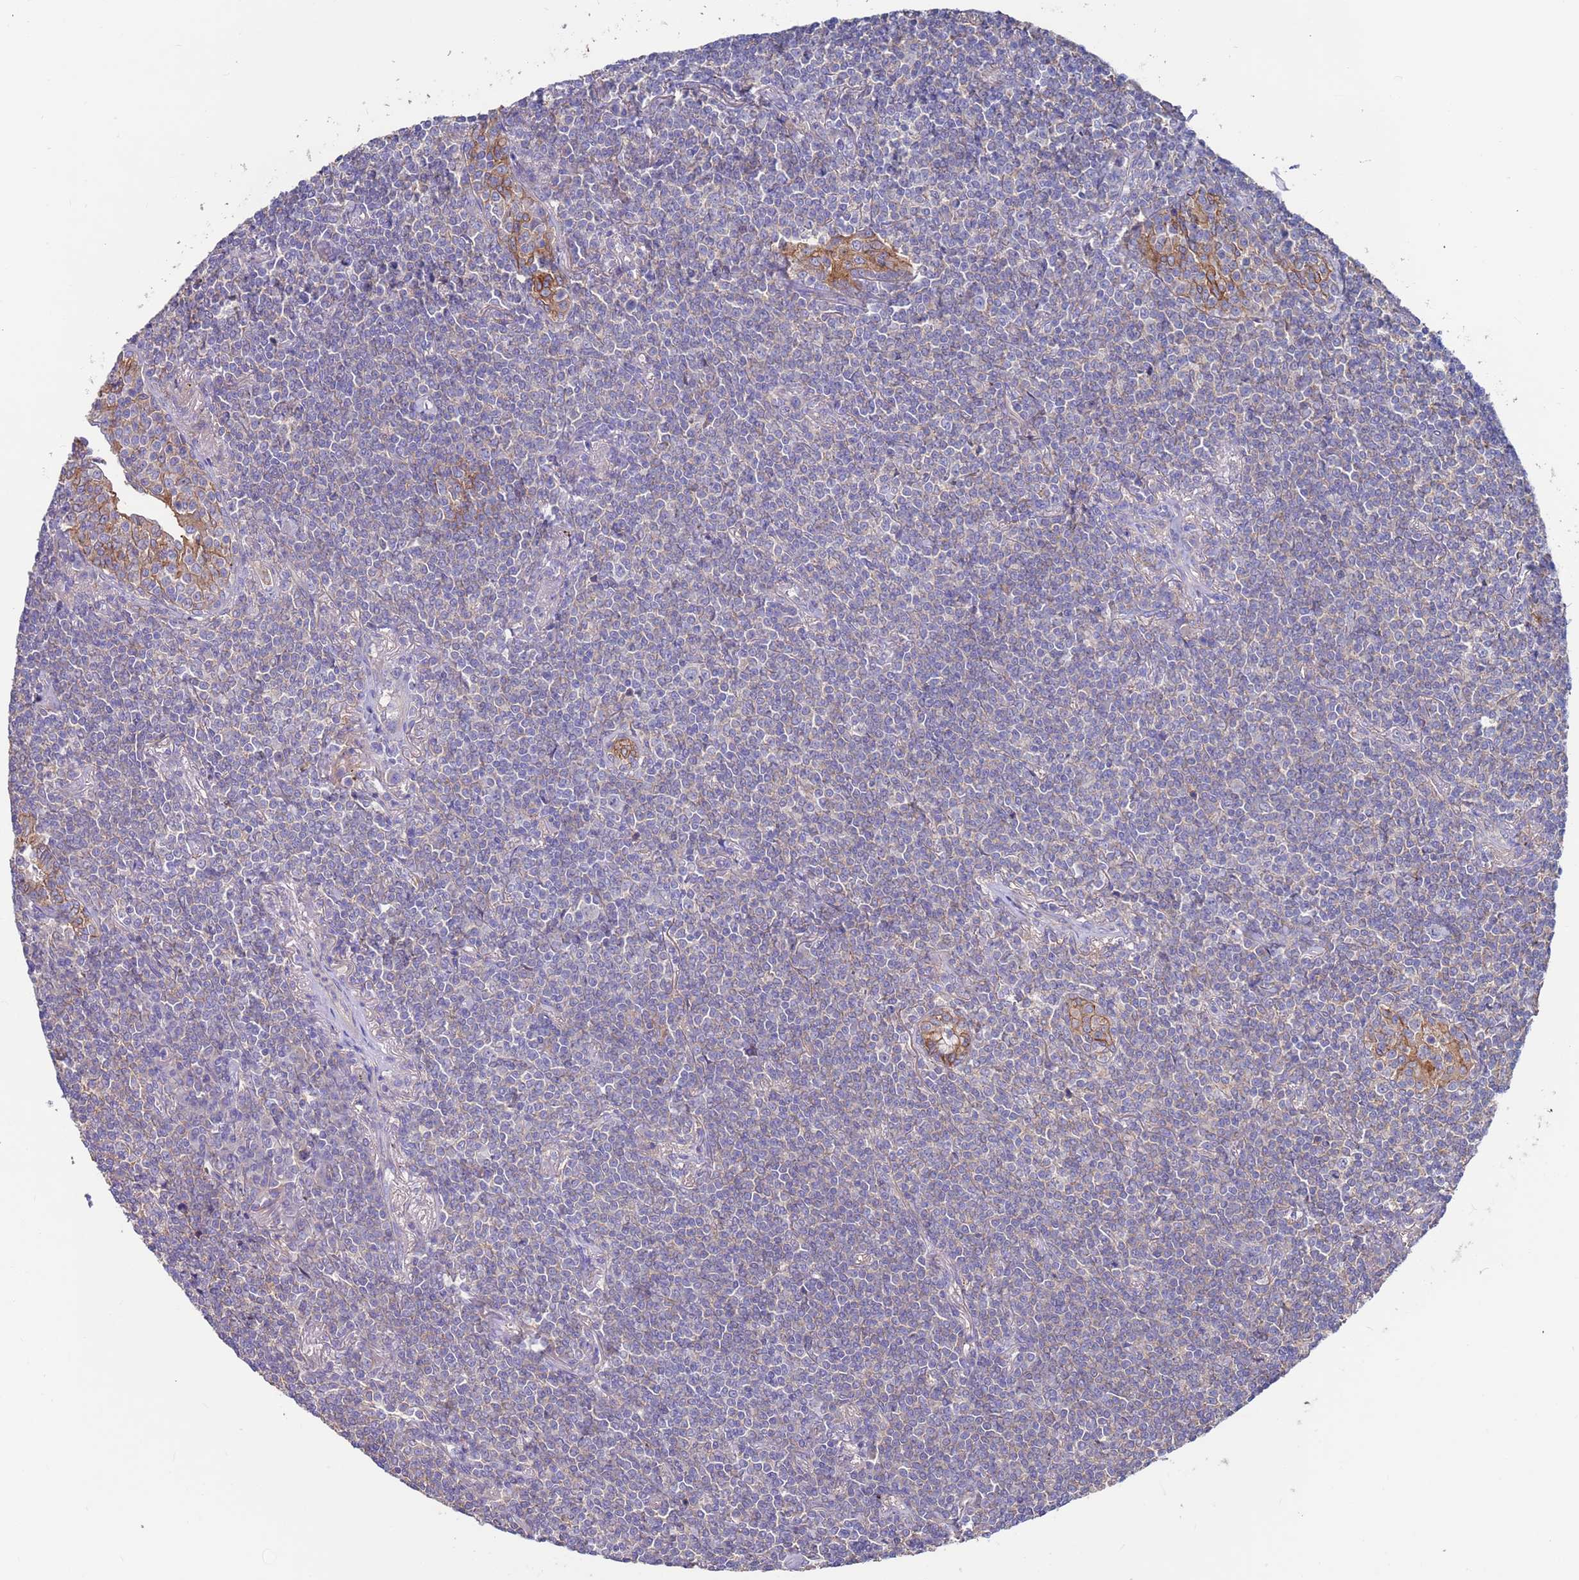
{"staining": {"intensity": "negative", "quantity": "none", "location": "none"}, "tissue": "lymphoma", "cell_type": "Tumor cells", "image_type": "cancer", "snomed": [{"axis": "morphology", "description": "Malignant lymphoma, non-Hodgkin's type, Low grade"}, {"axis": "topography", "description": "Lung"}], "caption": "An immunohistochemistry (IHC) micrograph of malignant lymphoma, non-Hodgkin's type (low-grade) is shown. There is no staining in tumor cells of malignant lymphoma, non-Hodgkin's type (low-grade). (DAB (3,3'-diaminobenzidine) IHC visualized using brightfield microscopy, high magnification).", "gene": "KRTCAP3", "patient": {"sex": "female", "age": 71}}